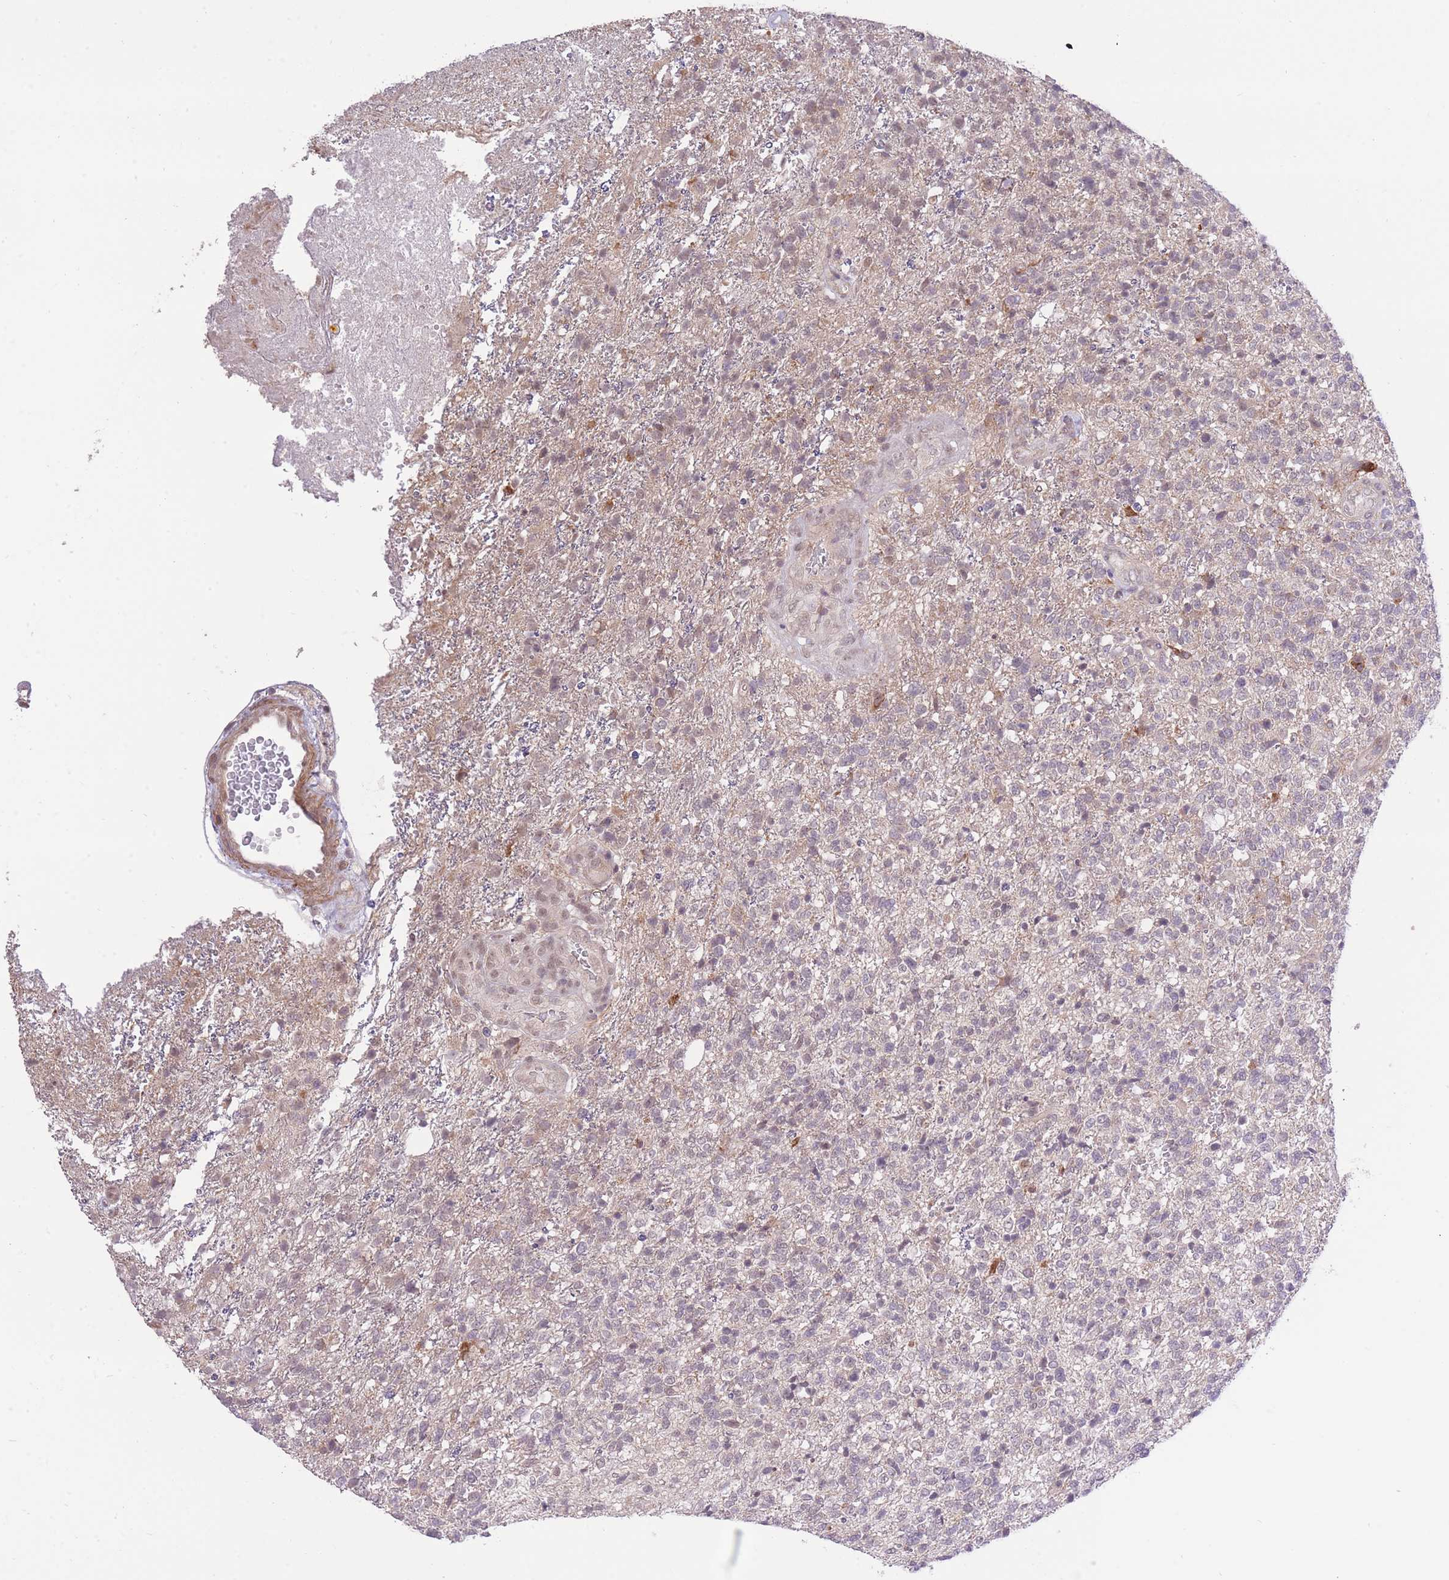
{"staining": {"intensity": "negative", "quantity": "none", "location": "none"}, "tissue": "glioma", "cell_type": "Tumor cells", "image_type": "cancer", "snomed": [{"axis": "morphology", "description": "Glioma, malignant, High grade"}, {"axis": "topography", "description": "Brain"}], "caption": "Tumor cells are negative for brown protein staining in high-grade glioma (malignant).", "gene": "ELOA2", "patient": {"sex": "male", "age": 56}}